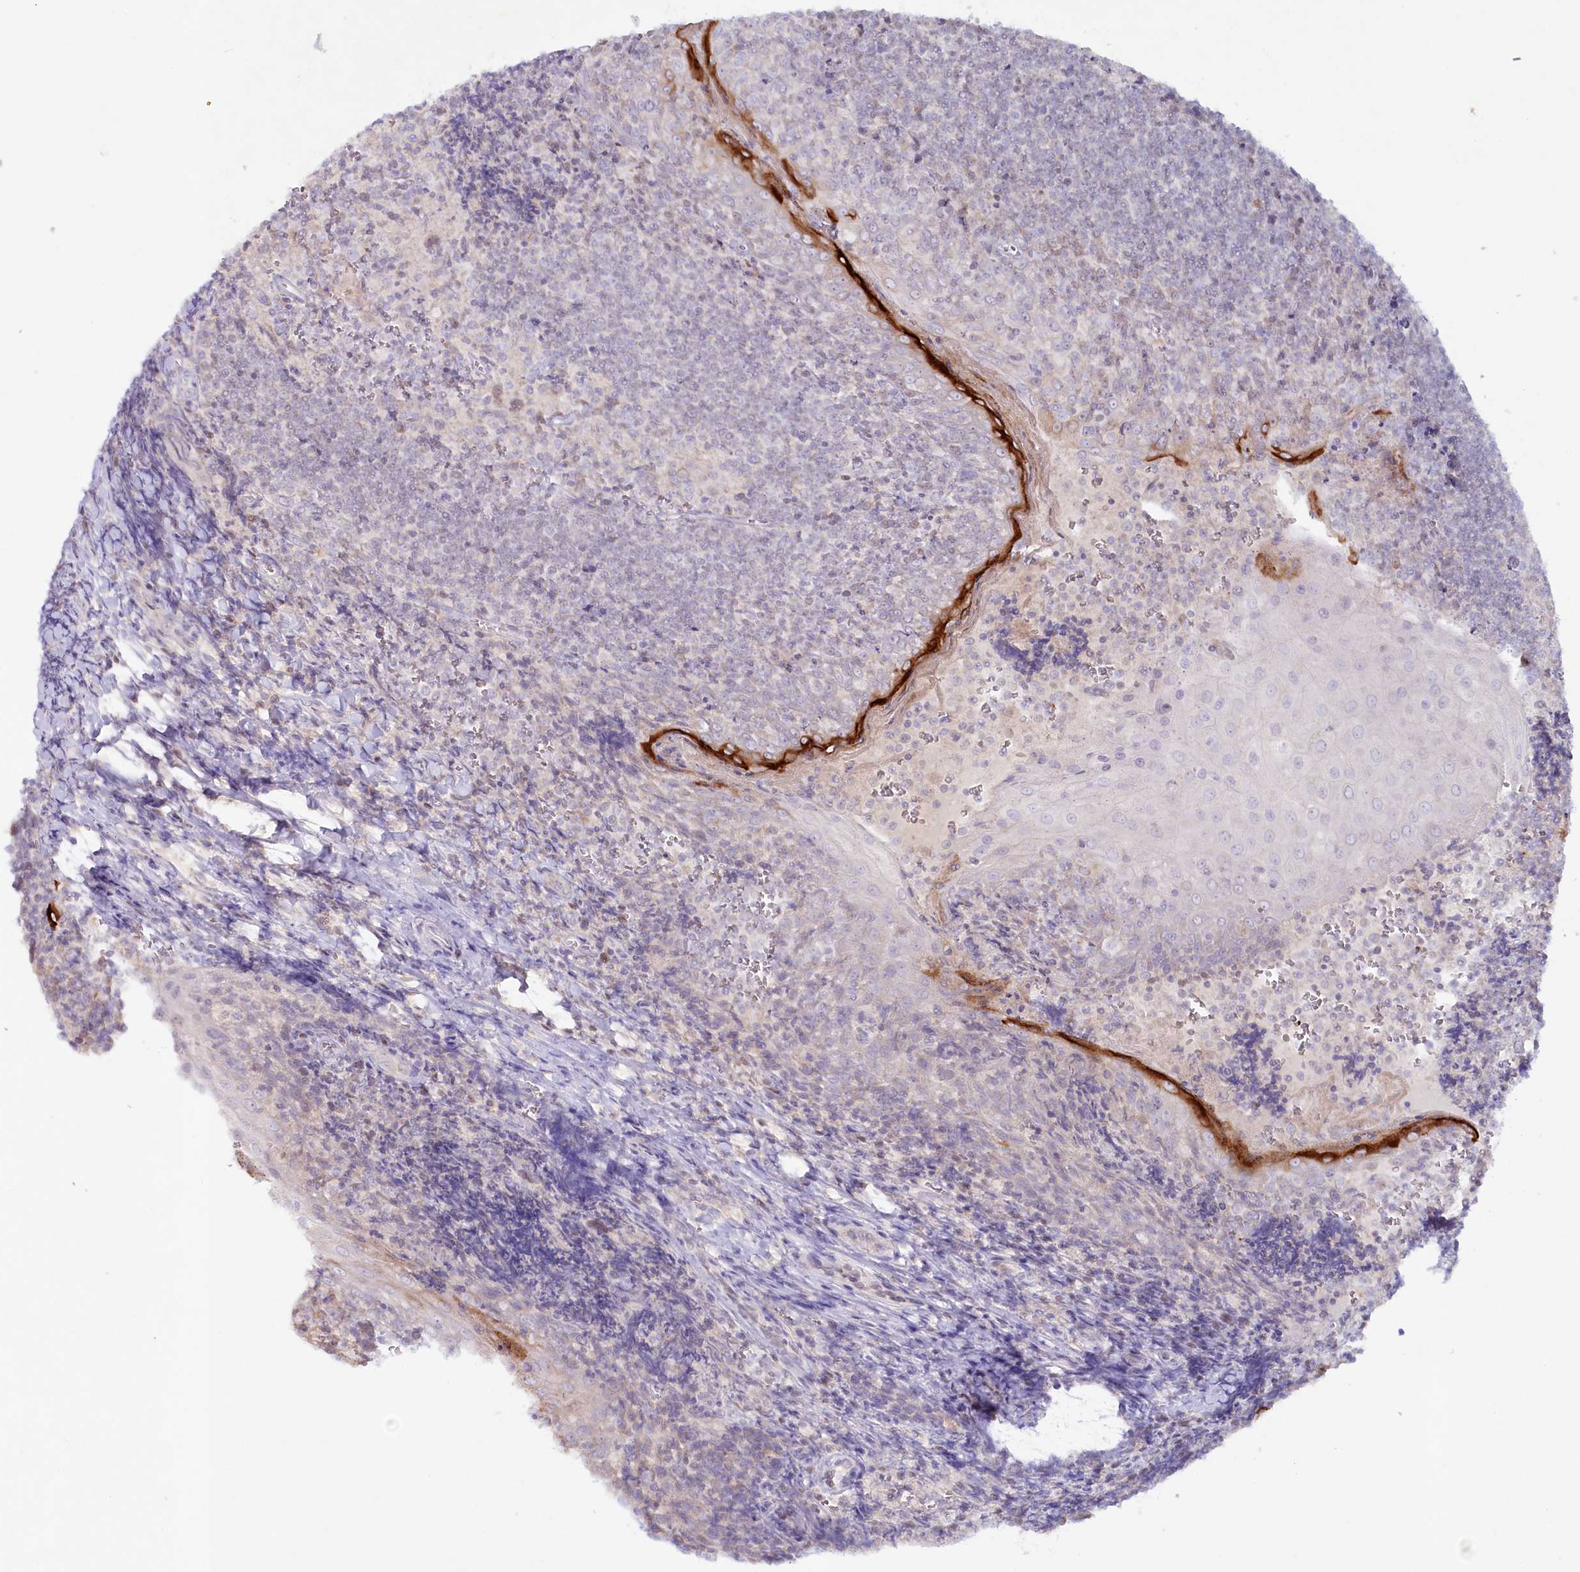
{"staining": {"intensity": "negative", "quantity": "none", "location": "none"}, "tissue": "tonsil", "cell_type": "Germinal center cells", "image_type": "normal", "snomed": [{"axis": "morphology", "description": "Normal tissue, NOS"}, {"axis": "topography", "description": "Tonsil"}], "caption": "This is an immunohistochemistry micrograph of benign human tonsil. There is no staining in germinal center cells.", "gene": "PSAPL1", "patient": {"sex": "male", "age": 27}}